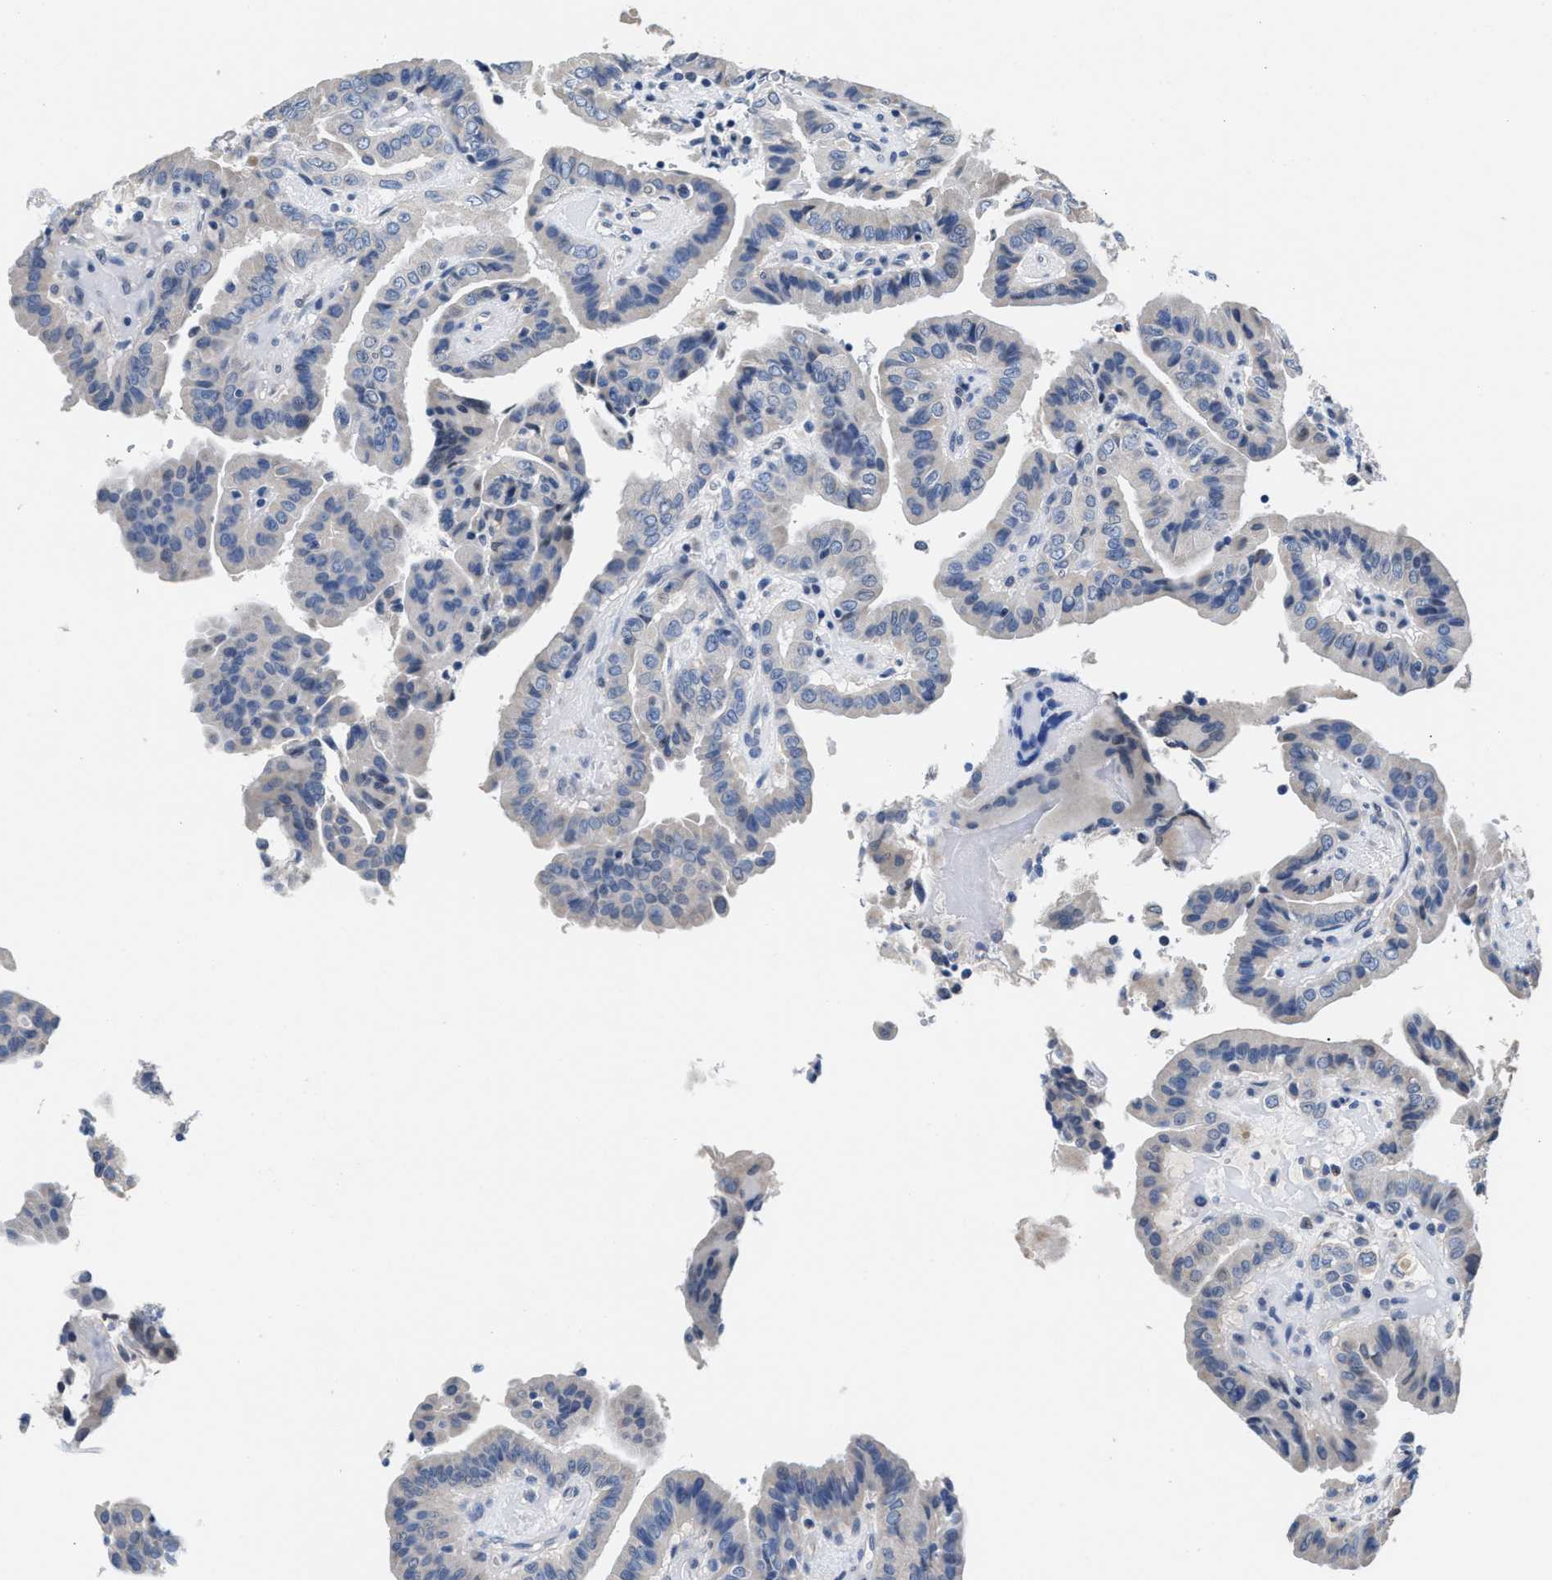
{"staining": {"intensity": "negative", "quantity": "none", "location": "none"}, "tissue": "thyroid cancer", "cell_type": "Tumor cells", "image_type": "cancer", "snomed": [{"axis": "morphology", "description": "Papillary adenocarcinoma, NOS"}, {"axis": "topography", "description": "Thyroid gland"}], "caption": "This photomicrograph is of thyroid cancer stained with immunohistochemistry (IHC) to label a protein in brown with the nuclei are counter-stained blue. There is no expression in tumor cells. Brightfield microscopy of immunohistochemistry stained with DAB (brown) and hematoxylin (blue), captured at high magnification.", "gene": "MYH3", "patient": {"sex": "male", "age": 33}}